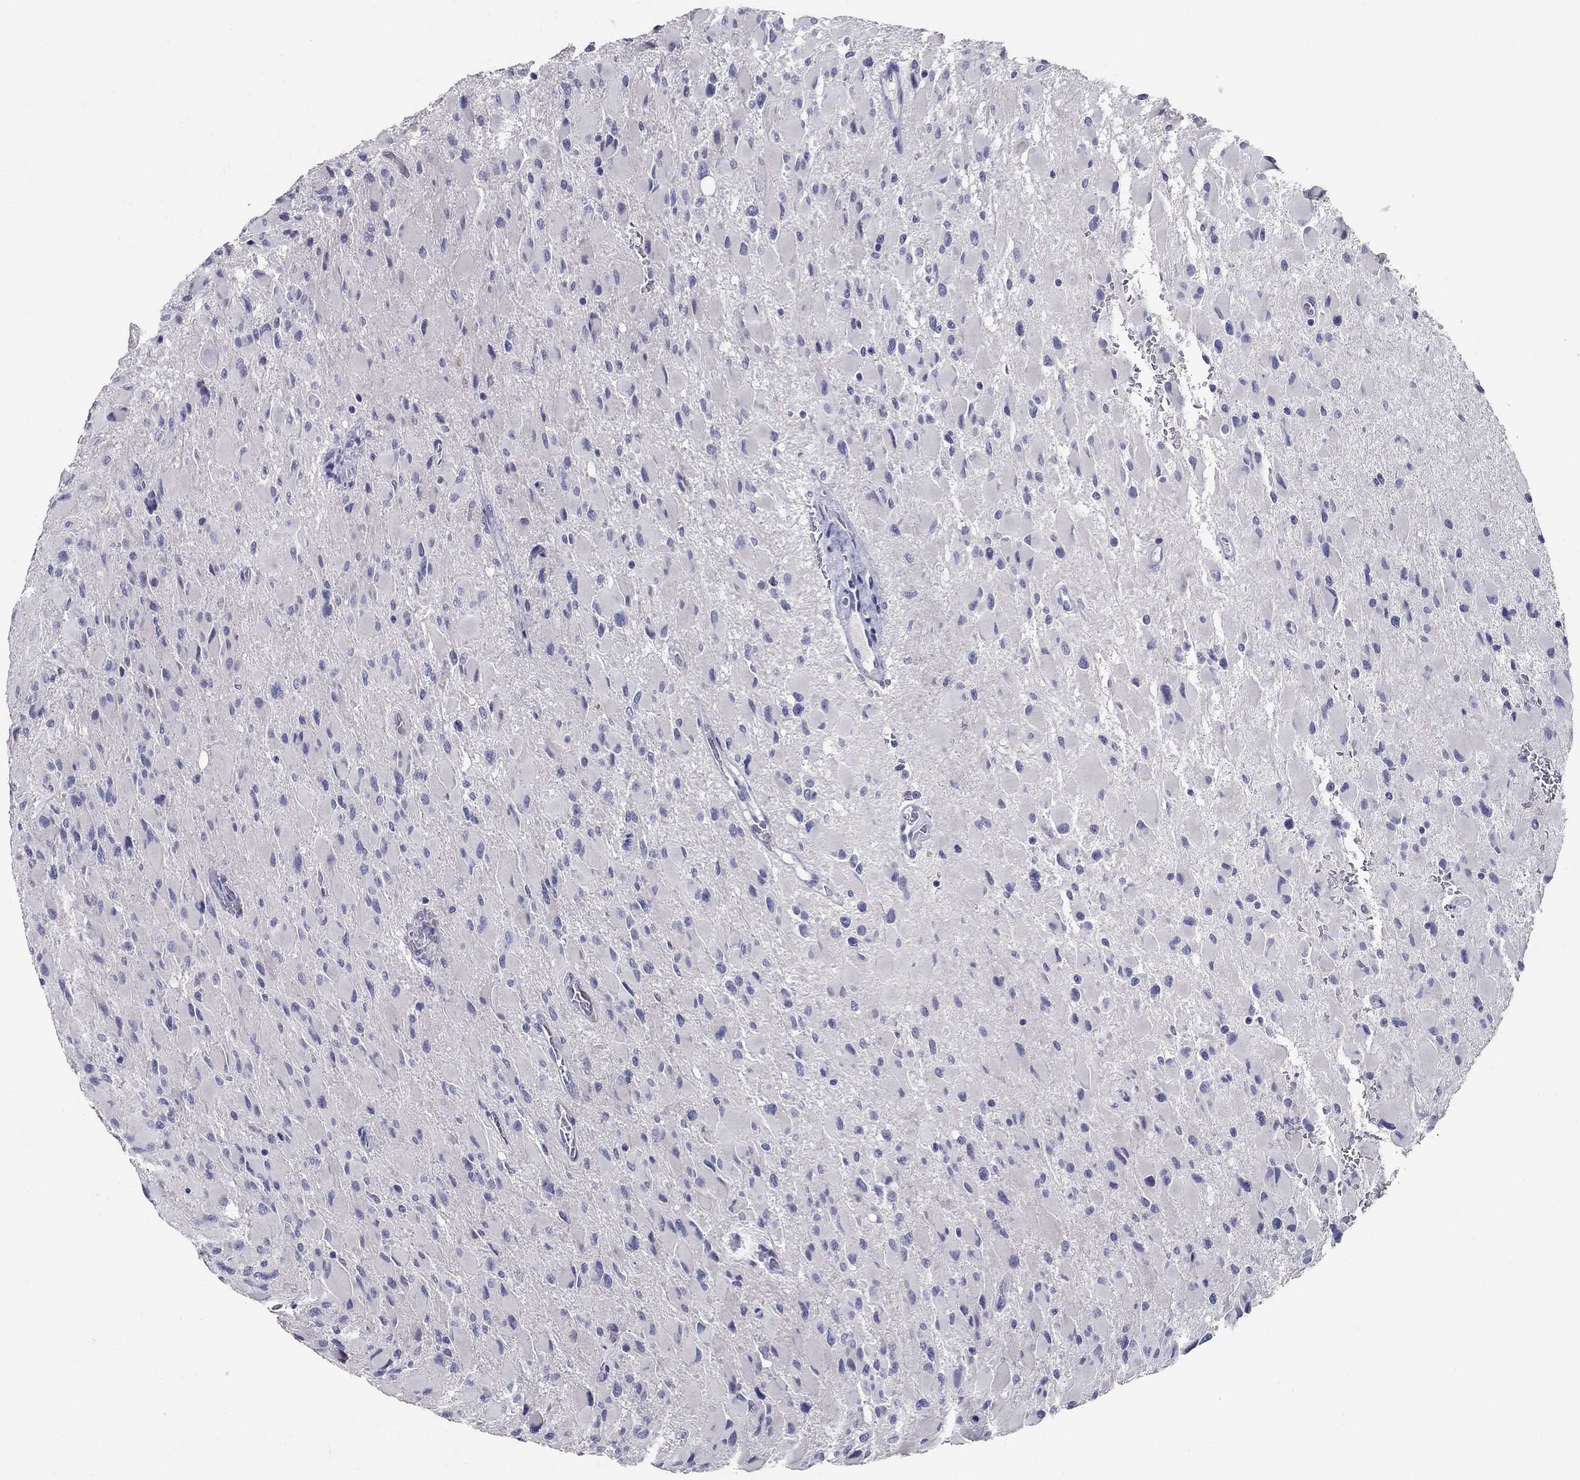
{"staining": {"intensity": "negative", "quantity": "none", "location": "none"}, "tissue": "glioma", "cell_type": "Tumor cells", "image_type": "cancer", "snomed": [{"axis": "morphology", "description": "Glioma, malignant, High grade"}, {"axis": "topography", "description": "Cerebral cortex"}], "caption": "DAB (3,3'-diaminobenzidine) immunohistochemical staining of human high-grade glioma (malignant) exhibits no significant expression in tumor cells.", "gene": "POMC", "patient": {"sex": "female", "age": 36}}